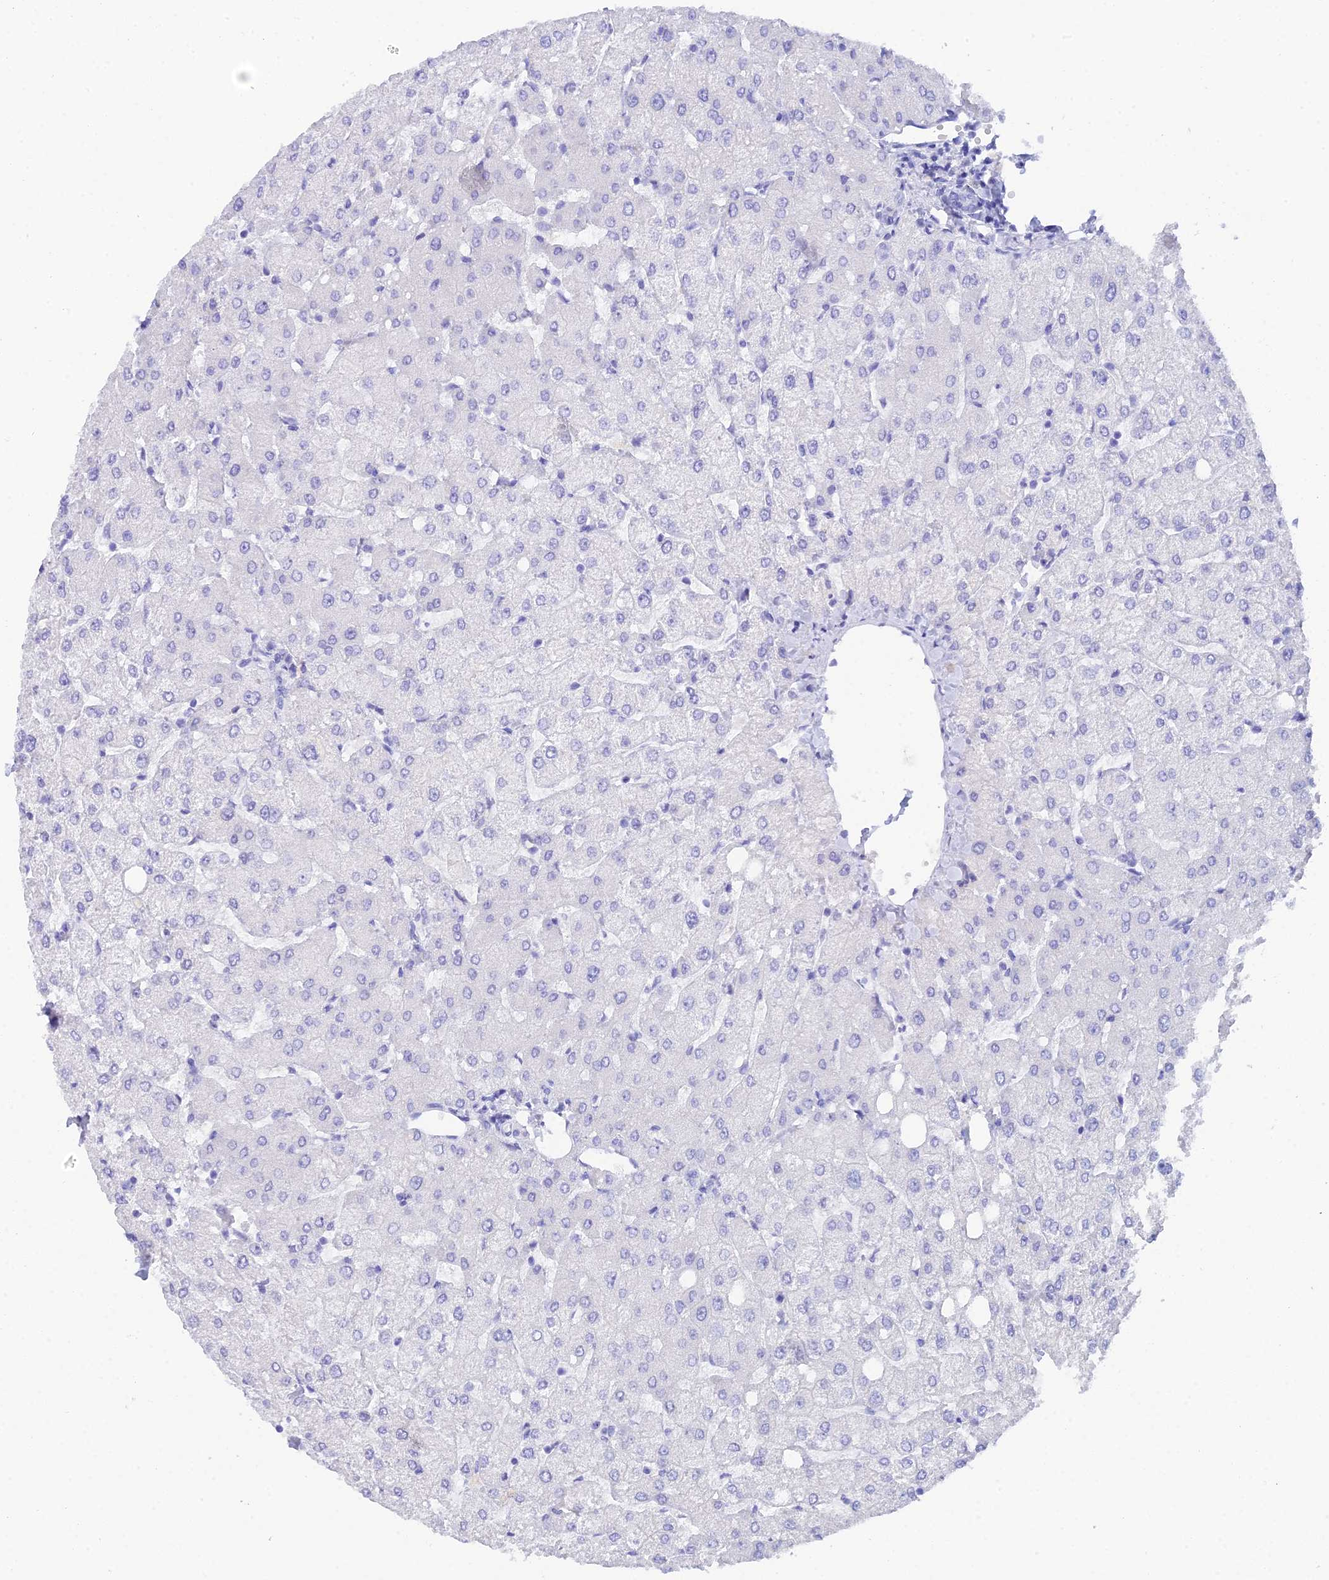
{"staining": {"intensity": "negative", "quantity": "none", "location": "none"}, "tissue": "liver", "cell_type": "Cholangiocytes", "image_type": "normal", "snomed": [{"axis": "morphology", "description": "Normal tissue, NOS"}, {"axis": "topography", "description": "Liver"}], "caption": "This is an immunohistochemistry image of normal liver. There is no positivity in cholangiocytes.", "gene": "REG1A", "patient": {"sex": "female", "age": 54}}